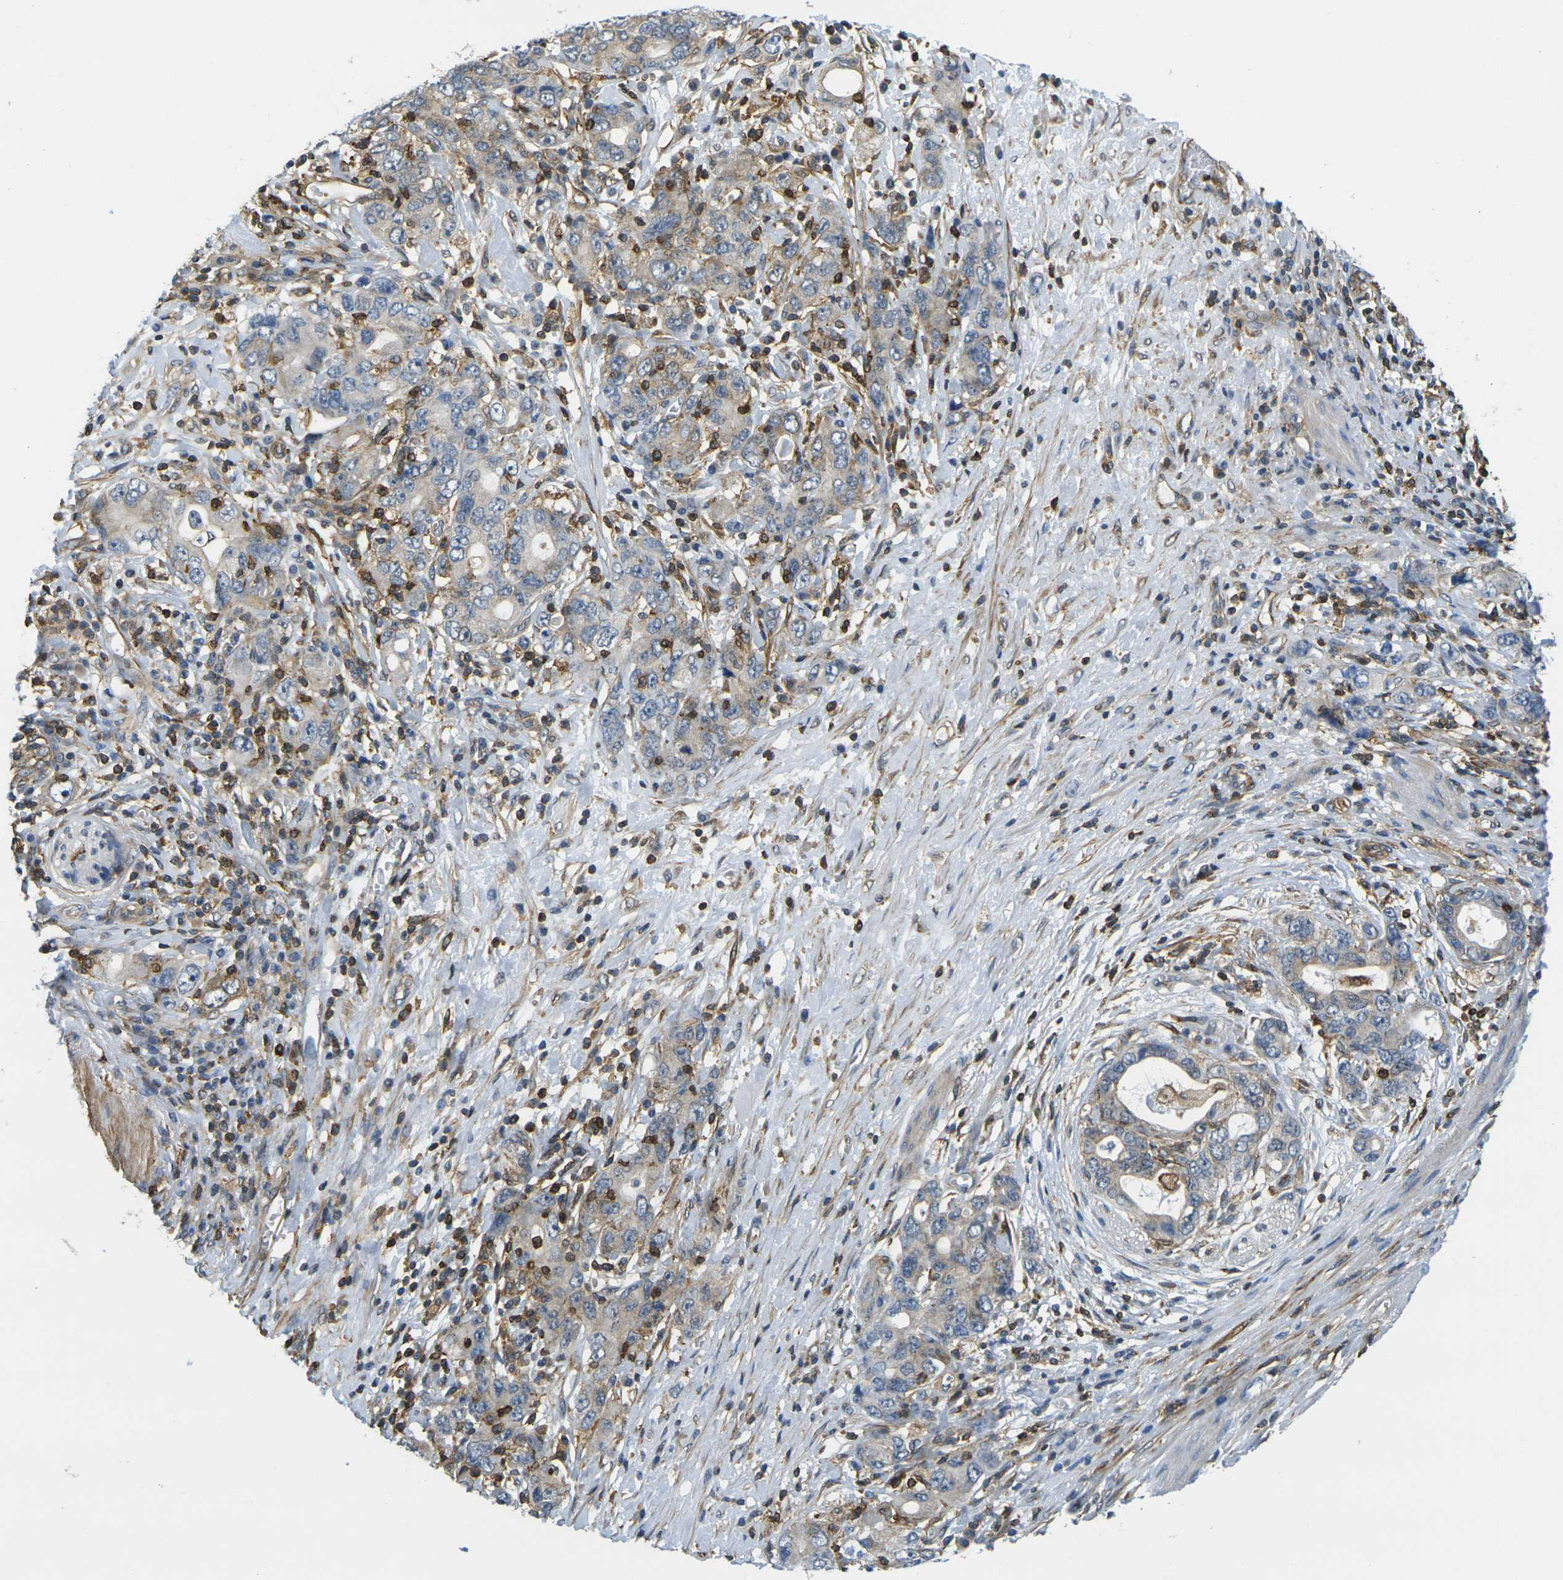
{"staining": {"intensity": "weak", "quantity": "25%-75%", "location": "cytoplasmic/membranous"}, "tissue": "stomach cancer", "cell_type": "Tumor cells", "image_type": "cancer", "snomed": [{"axis": "morphology", "description": "Adenocarcinoma, NOS"}, {"axis": "topography", "description": "Stomach, lower"}], "caption": "A photomicrograph showing weak cytoplasmic/membranous expression in approximately 25%-75% of tumor cells in stomach cancer (adenocarcinoma), as visualized by brown immunohistochemical staining.", "gene": "LASP1", "patient": {"sex": "female", "age": 93}}